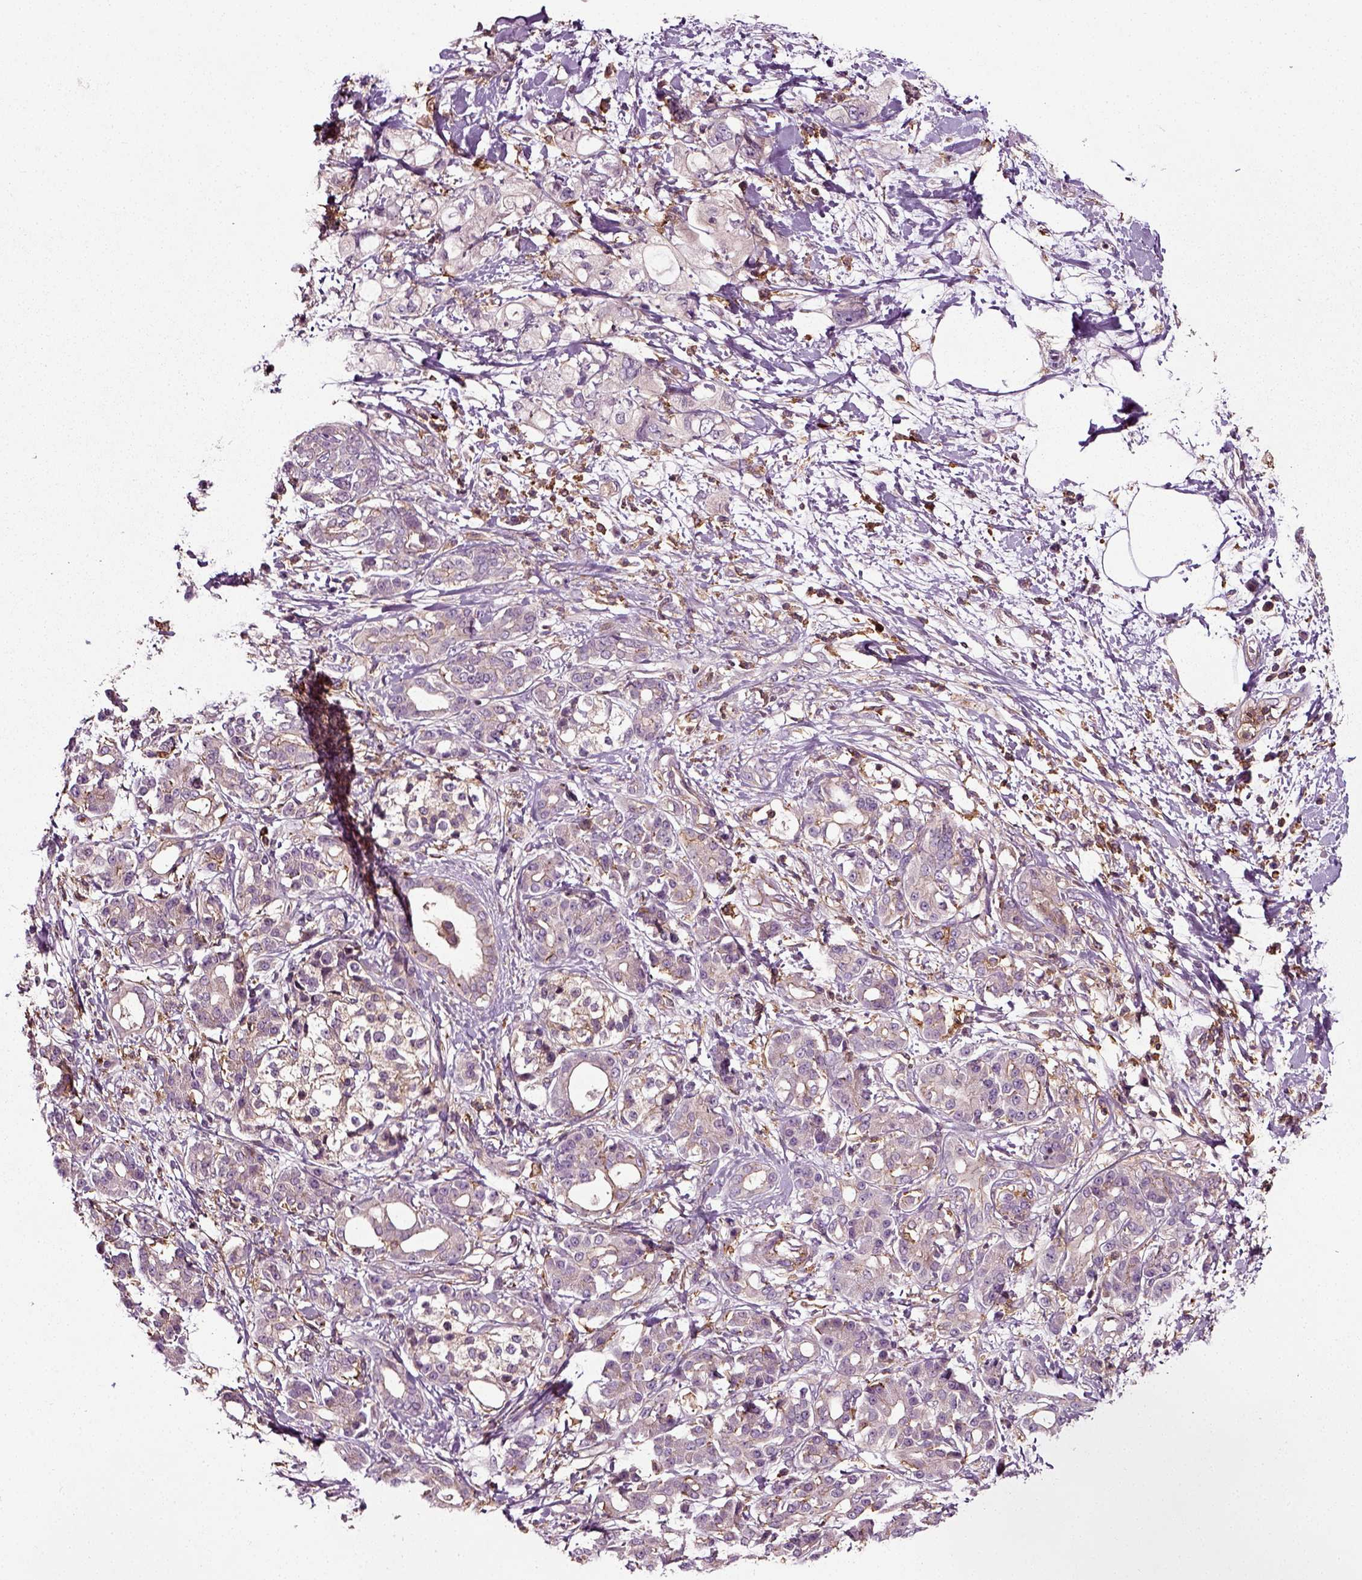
{"staining": {"intensity": "moderate", "quantity": "<25%", "location": "cytoplasmic/membranous"}, "tissue": "pancreatic cancer", "cell_type": "Tumor cells", "image_type": "cancer", "snomed": [{"axis": "morphology", "description": "Adenocarcinoma, NOS"}, {"axis": "topography", "description": "Pancreas"}], "caption": "Immunohistochemical staining of human pancreatic cancer demonstrates low levels of moderate cytoplasmic/membranous protein positivity in approximately <25% of tumor cells. Using DAB (3,3'-diaminobenzidine) (brown) and hematoxylin (blue) stains, captured at high magnification using brightfield microscopy.", "gene": "RHOF", "patient": {"sex": "female", "age": 56}}